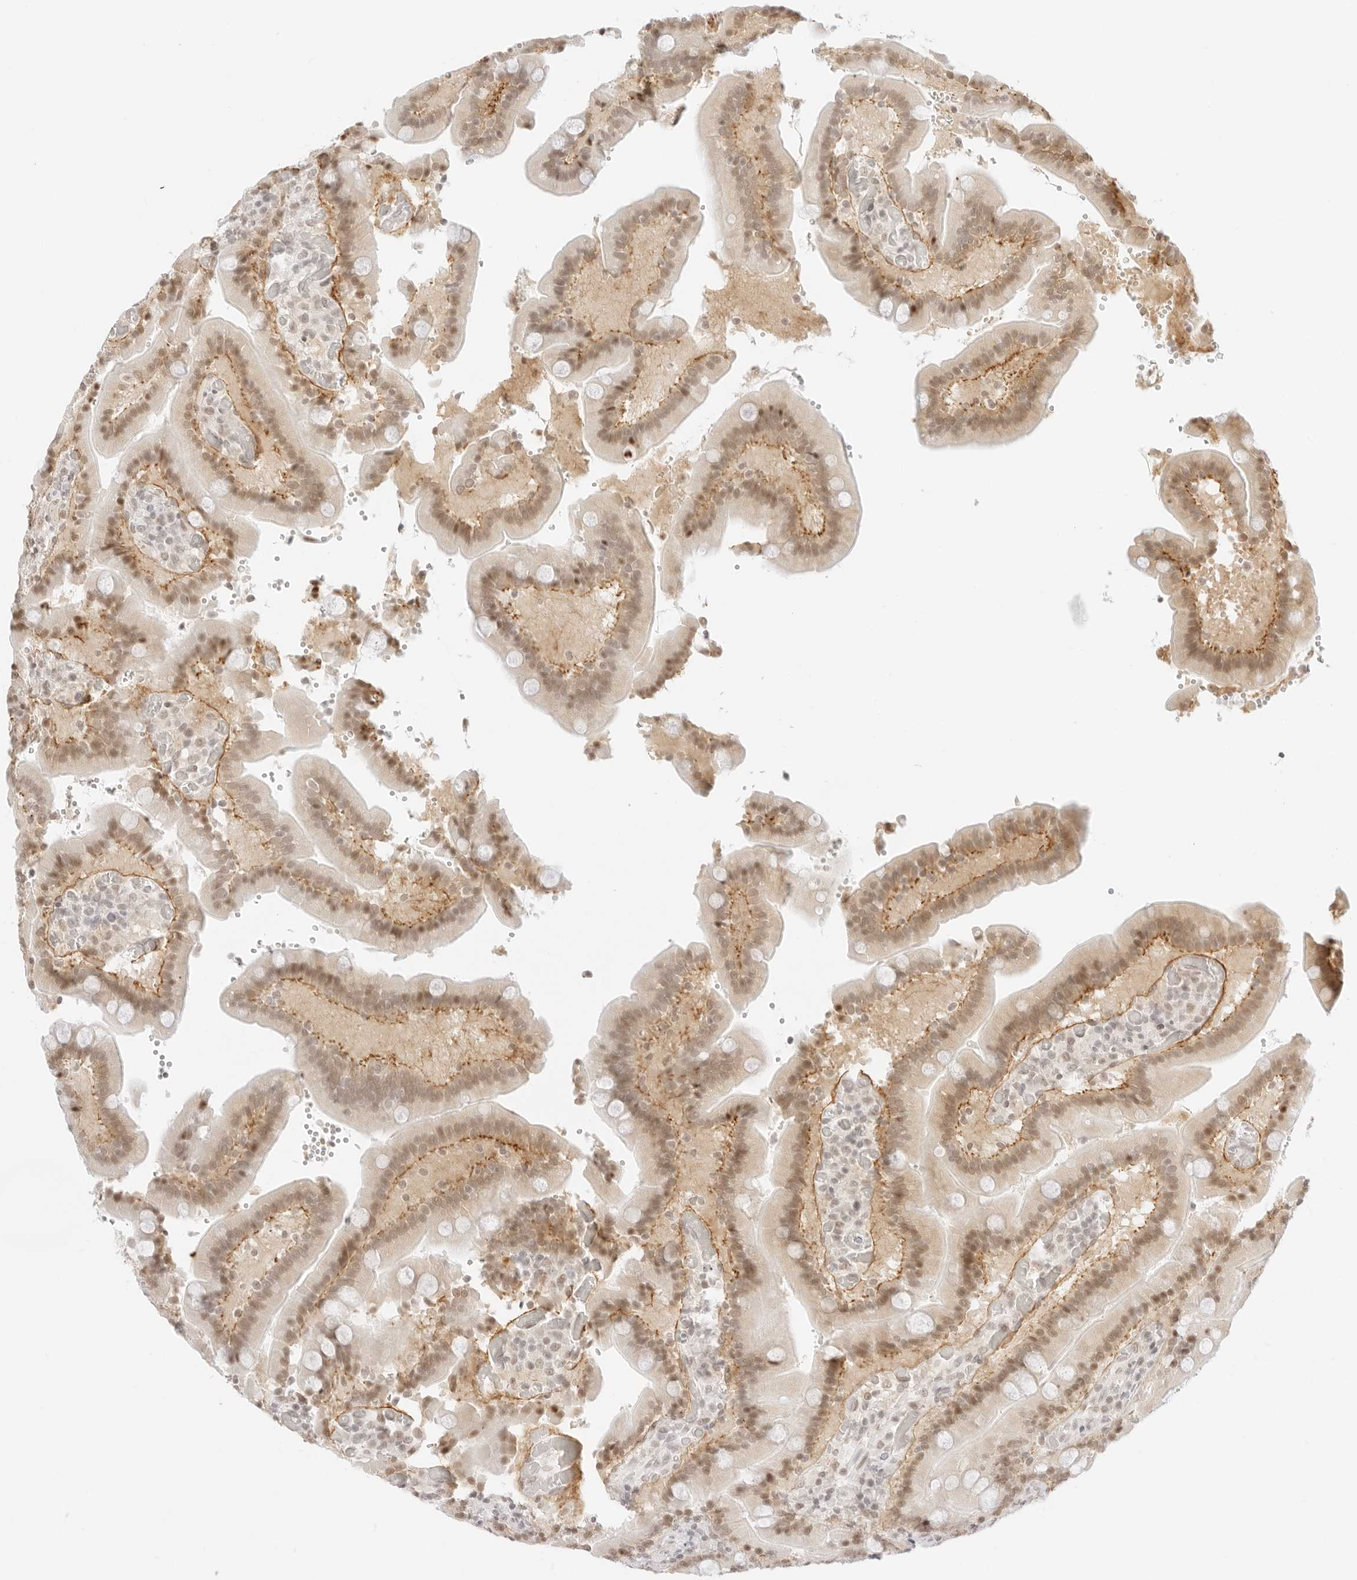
{"staining": {"intensity": "moderate", "quantity": ">75%", "location": "cytoplasmic/membranous,nuclear"}, "tissue": "duodenum", "cell_type": "Glandular cells", "image_type": "normal", "snomed": [{"axis": "morphology", "description": "Normal tissue, NOS"}, {"axis": "topography", "description": "Duodenum"}], "caption": "DAB immunohistochemical staining of normal human duodenum reveals moderate cytoplasmic/membranous,nuclear protein staining in approximately >75% of glandular cells. (Stains: DAB (3,3'-diaminobenzidine) in brown, nuclei in blue, Microscopy: brightfield microscopy at high magnification).", "gene": "ITGA6", "patient": {"sex": "female", "age": 62}}